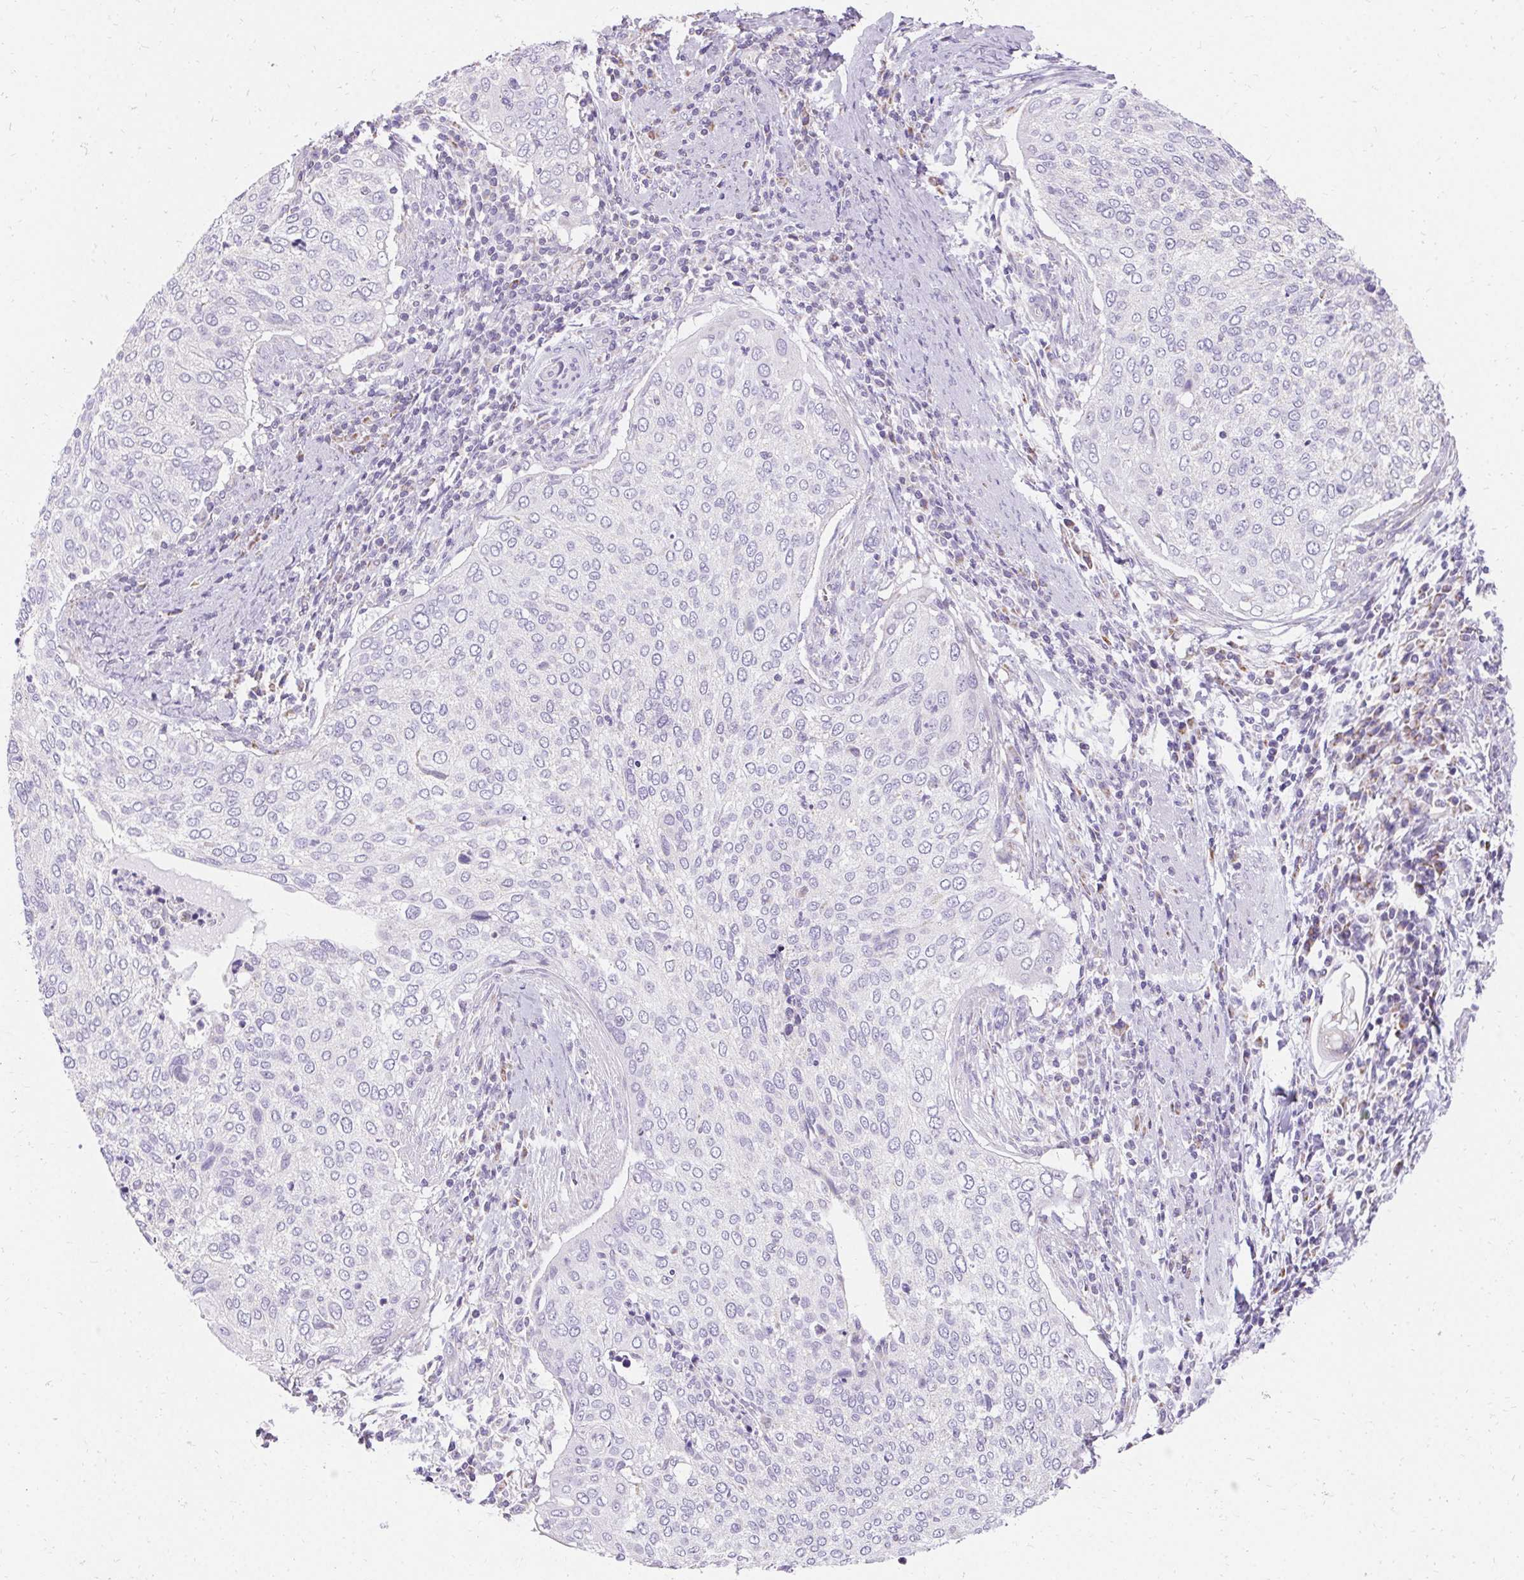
{"staining": {"intensity": "negative", "quantity": "none", "location": "none"}, "tissue": "cervical cancer", "cell_type": "Tumor cells", "image_type": "cancer", "snomed": [{"axis": "morphology", "description": "Squamous cell carcinoma, NOS"}, {"axis": "topography", "description": "Cervix"}], "caption": "An IHC photomicrograph of cervical cancer is shown. There is no staining in tumor cells of cervical cancer. Brightfield microscopy of IHC stained with DAB (3,3'-diaminobenzidine) (brown) and hematoxylin (blue), captured at high magnification.", "gene": "ASGR2", "patient": {"sex": "female", "age": 38}}